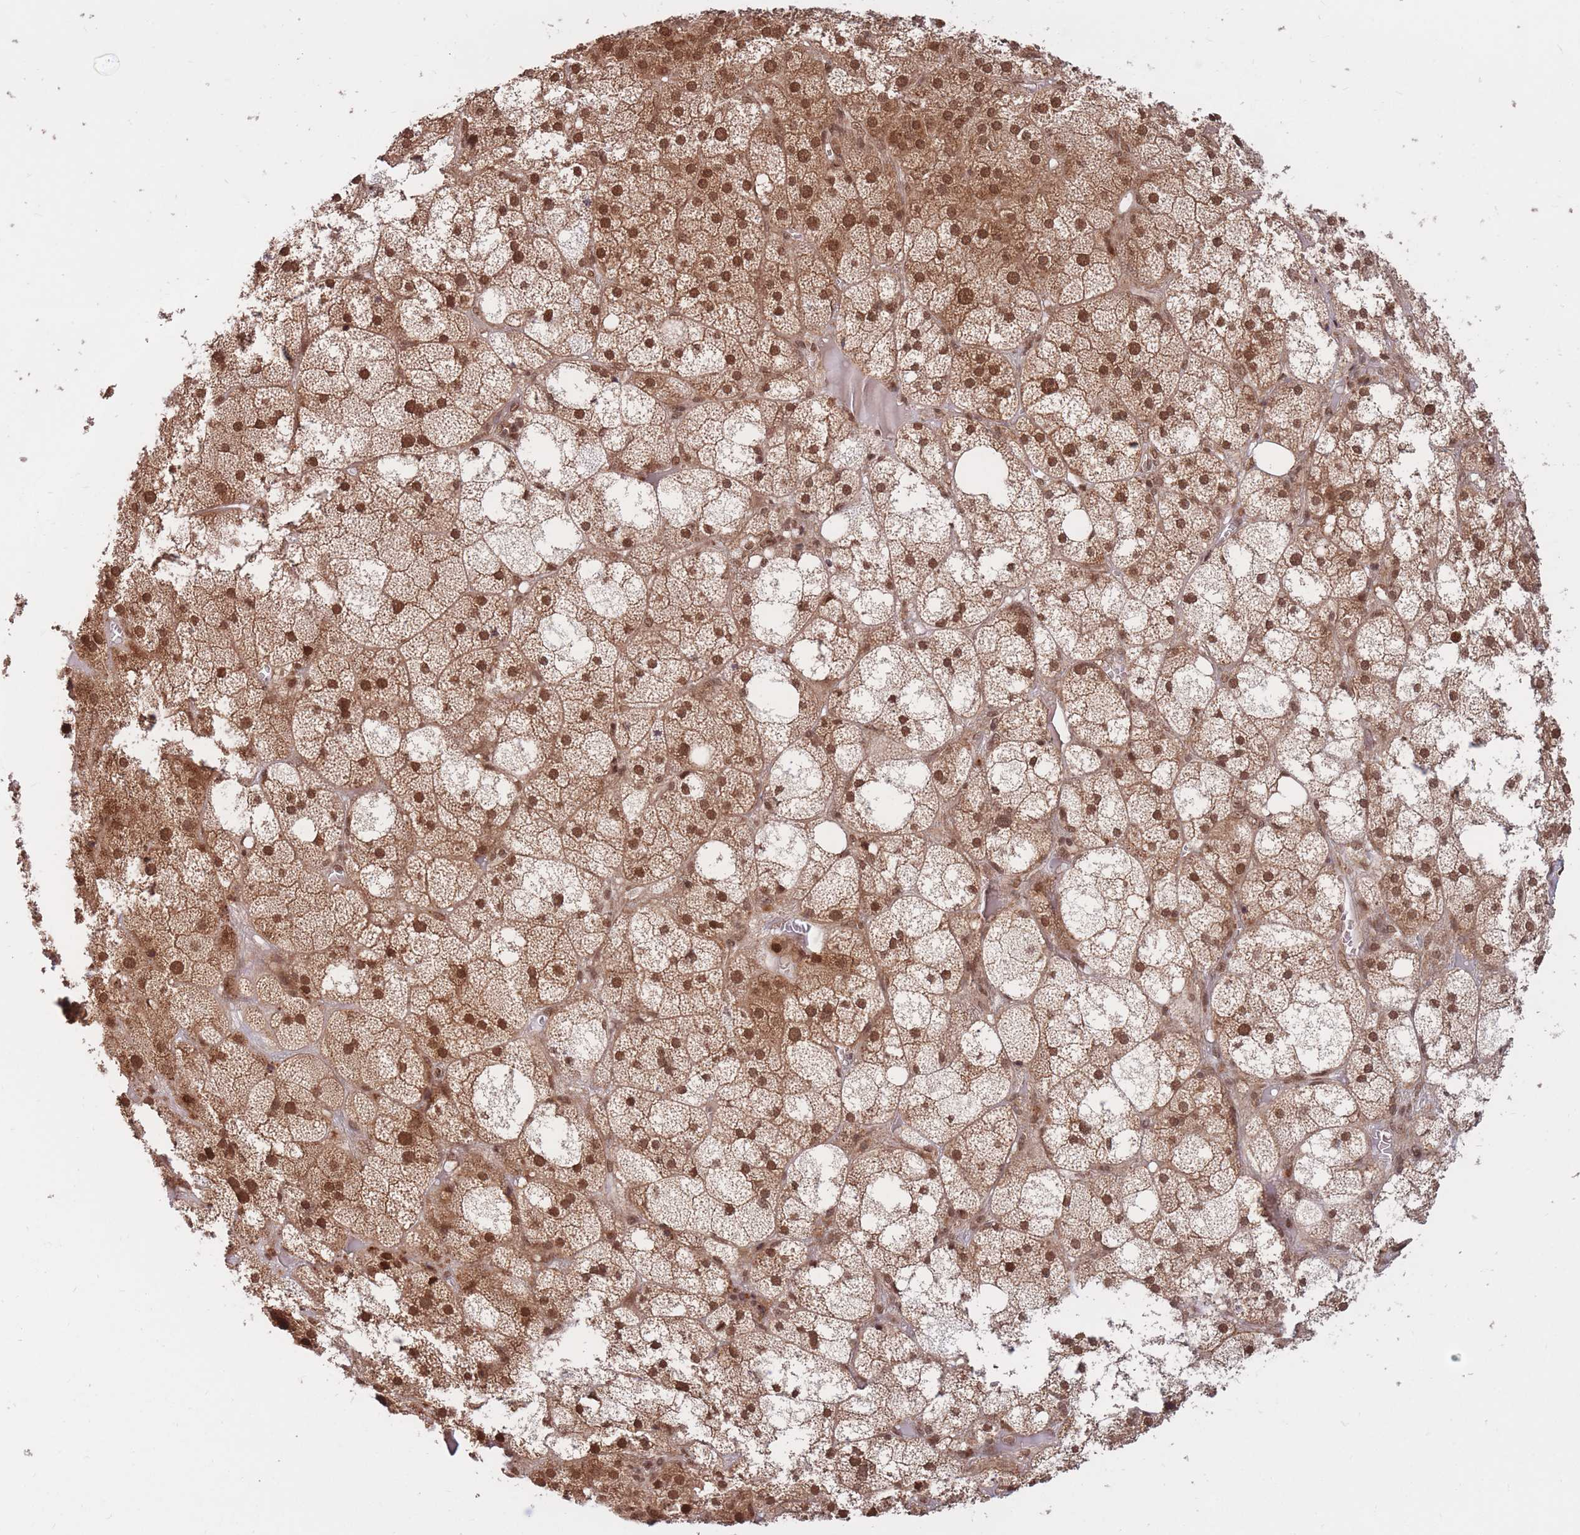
{"staining": {"intensity": "moderate", "quantity": ">75%", "location": "cytoplasmic/membranous,nuclear"}, "tissue": "adrenal gland", "cell_type": "Glandular cells", "image_type": "normal", "snomed": [{"axis": "morphology", "description": "Normal tissue, NOS"}, {"axis": "topography", "description": "Adrenal gland"}], "caption": "Adrenal gland stained with DAB immunohistochemistry displays medium levels of moderate cytoplasmic/membranous,nuclear positivity in approximately >75% of glandular cells. The protein of interest is stained brown, and the nuclei are stained in blue (DAB (3,3'-diaminobenzidine) IHC with brightfield microscopy, high magnification).", "gene": "SRA1", "patient": {"sex": "female", "age": 61}}